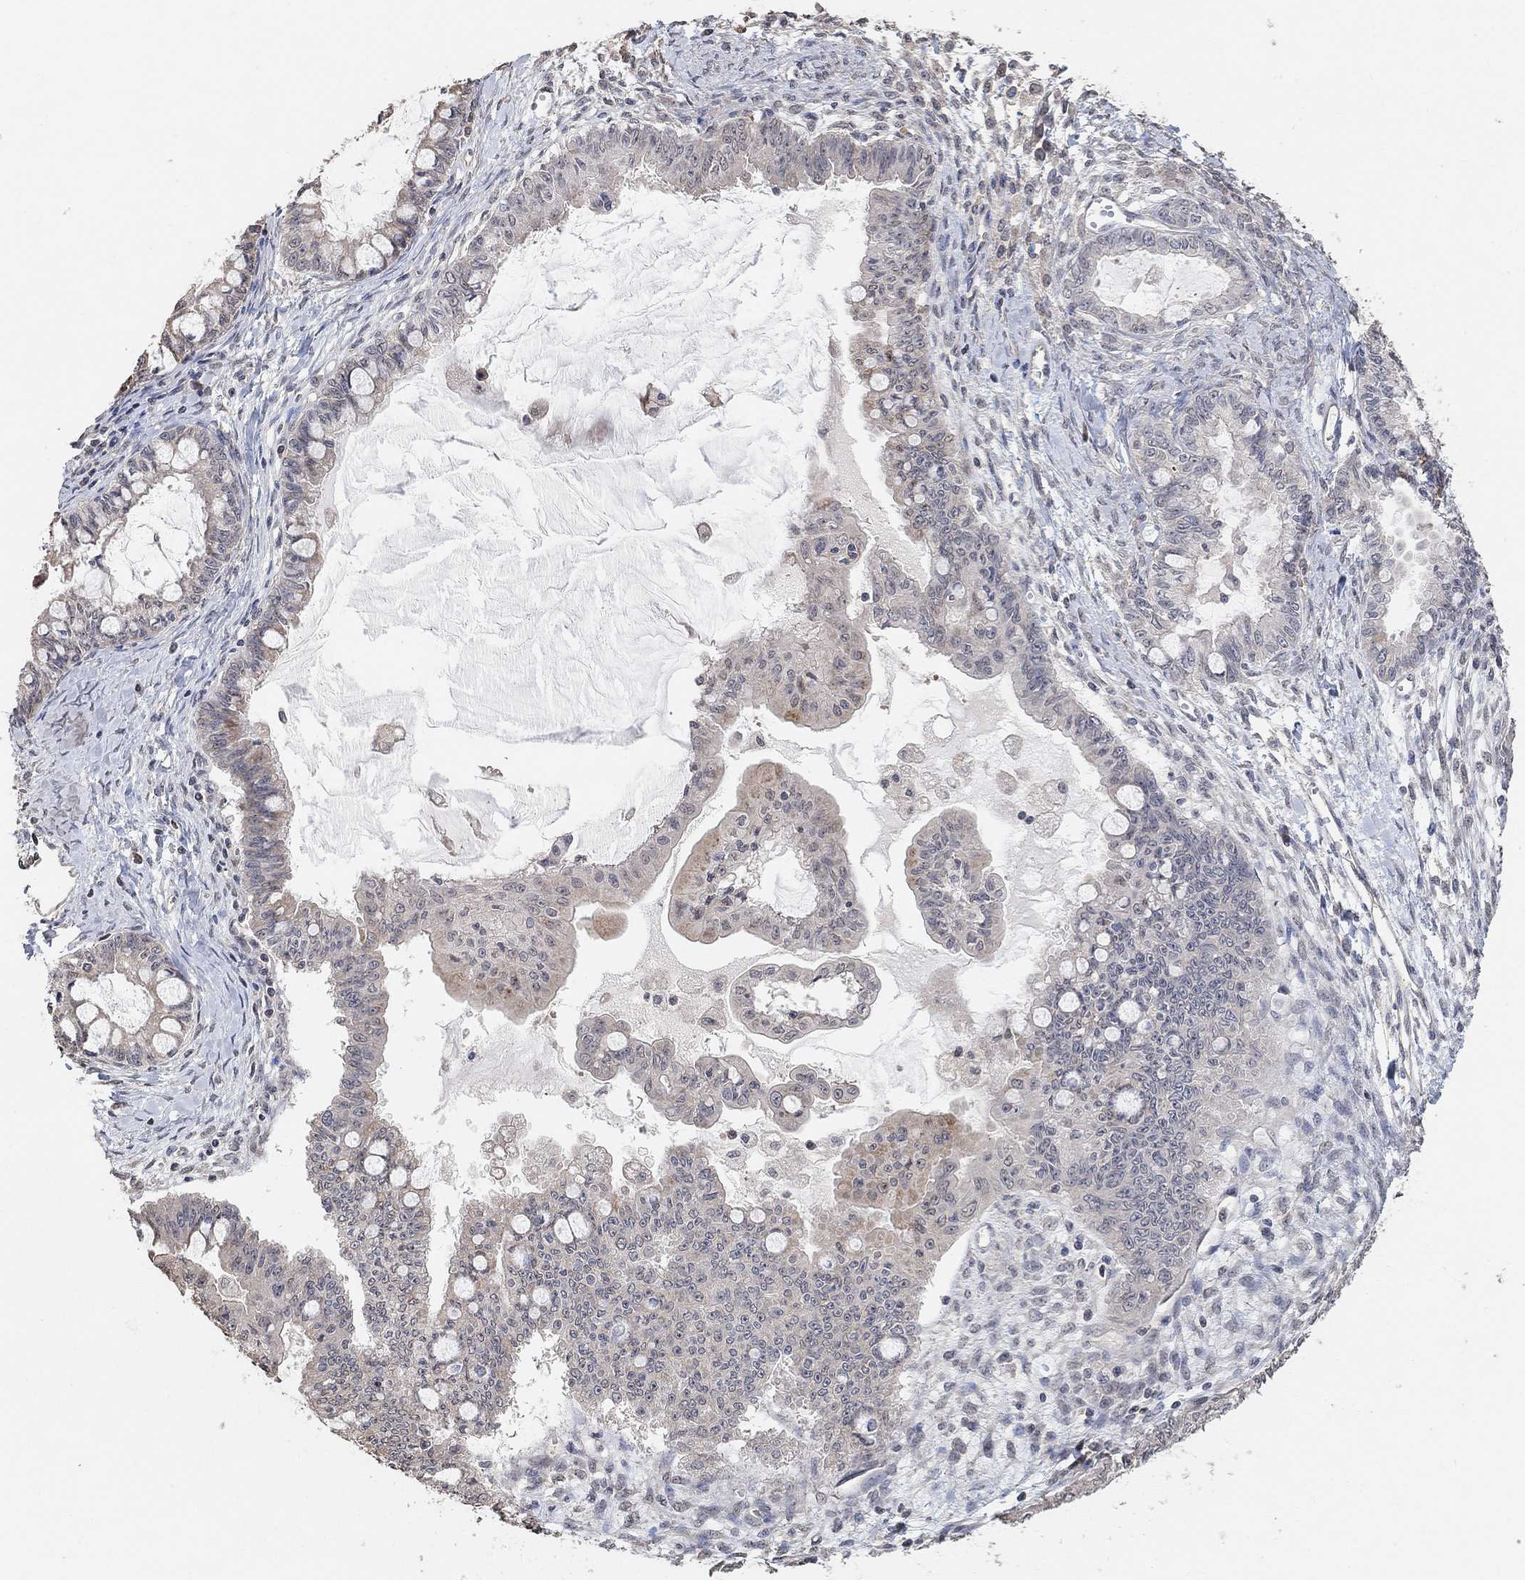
{"staining": {"intensity": "moderate", "quantity": "<25%", "location": "cytoplasmic/membranous"}, "tissue": "ovarian cancer", "cell_type": "Tumor cells", "image_type": "cancer", "snomed": [{"axis": "morphology", "description": "Cystadenocarcinoma, mucinous, NOS"}, {"axis": "topography", "description": "Ovary"}], "caption": "Ovarian cancer (mucinous cystadenocarcinoma) was stained to show a protein in brown. There is low levels of moderate cytoplasmic/membranous expression in approximately <25% of tumor cells. (DAB (3,3'-diaminobenzidine) IHC with brightfield microscopy, high magnification).", "gene": "UNC5B", "patient": {"sex": "female", "age": 63}}